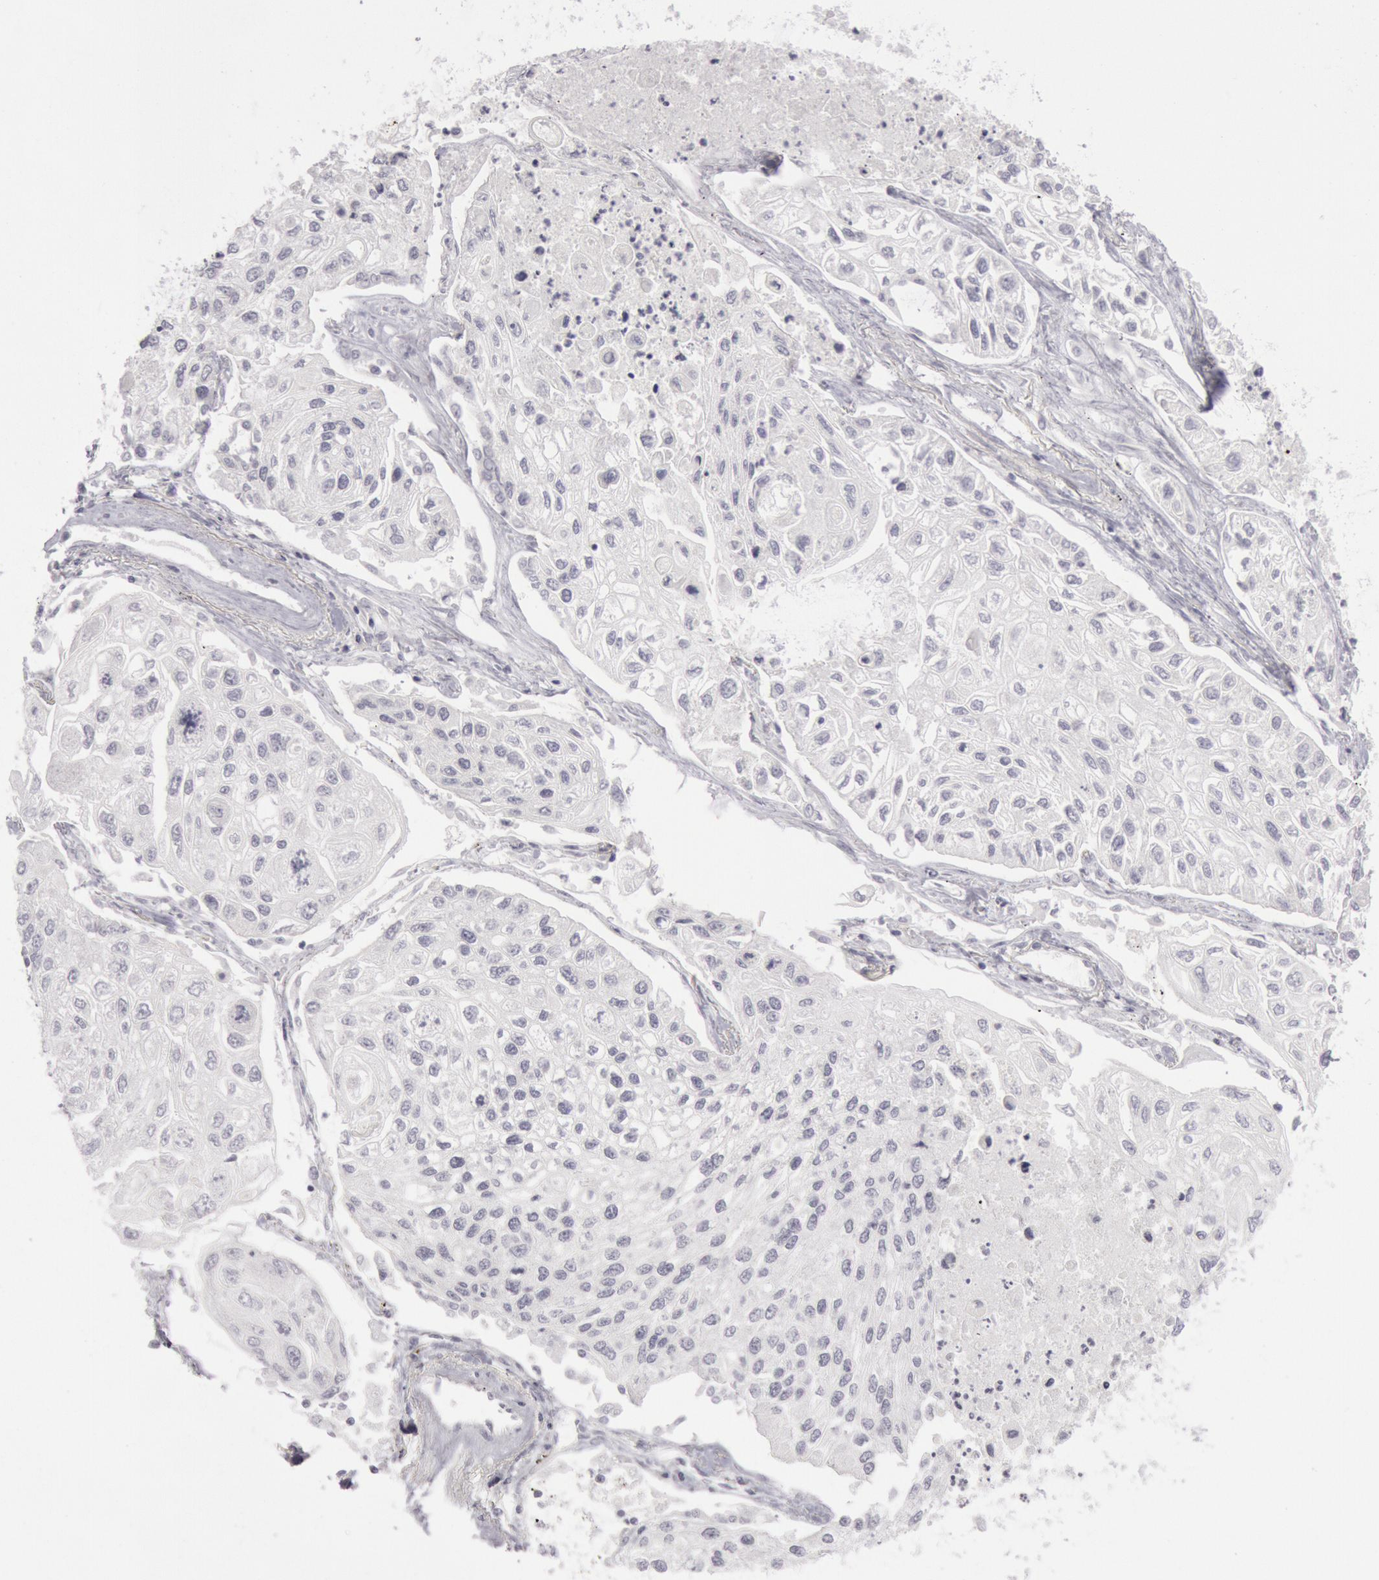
{"staining": {"intensity": "negative", "quantity": "none", "location": "none"}, "tissue": "lung cancer", "cell_type": "Tumor cells", "image_type": "cancer", "snomed": [{"axis": "morphology", "description": "Squamous cell carcinoma, NOS"}, {"axis": "topography", "description": "Lung"}], "caption": "Photomicrograph shows no significant protein expression in tumor cells of lung cancer. Brightfield microscopy of immunohistochemistry stained with DAB (brown) and hematoxylin (blue), captured at high magnification.", "gene": "KRT16", "patient": {"sex": "male", "age": 75}}